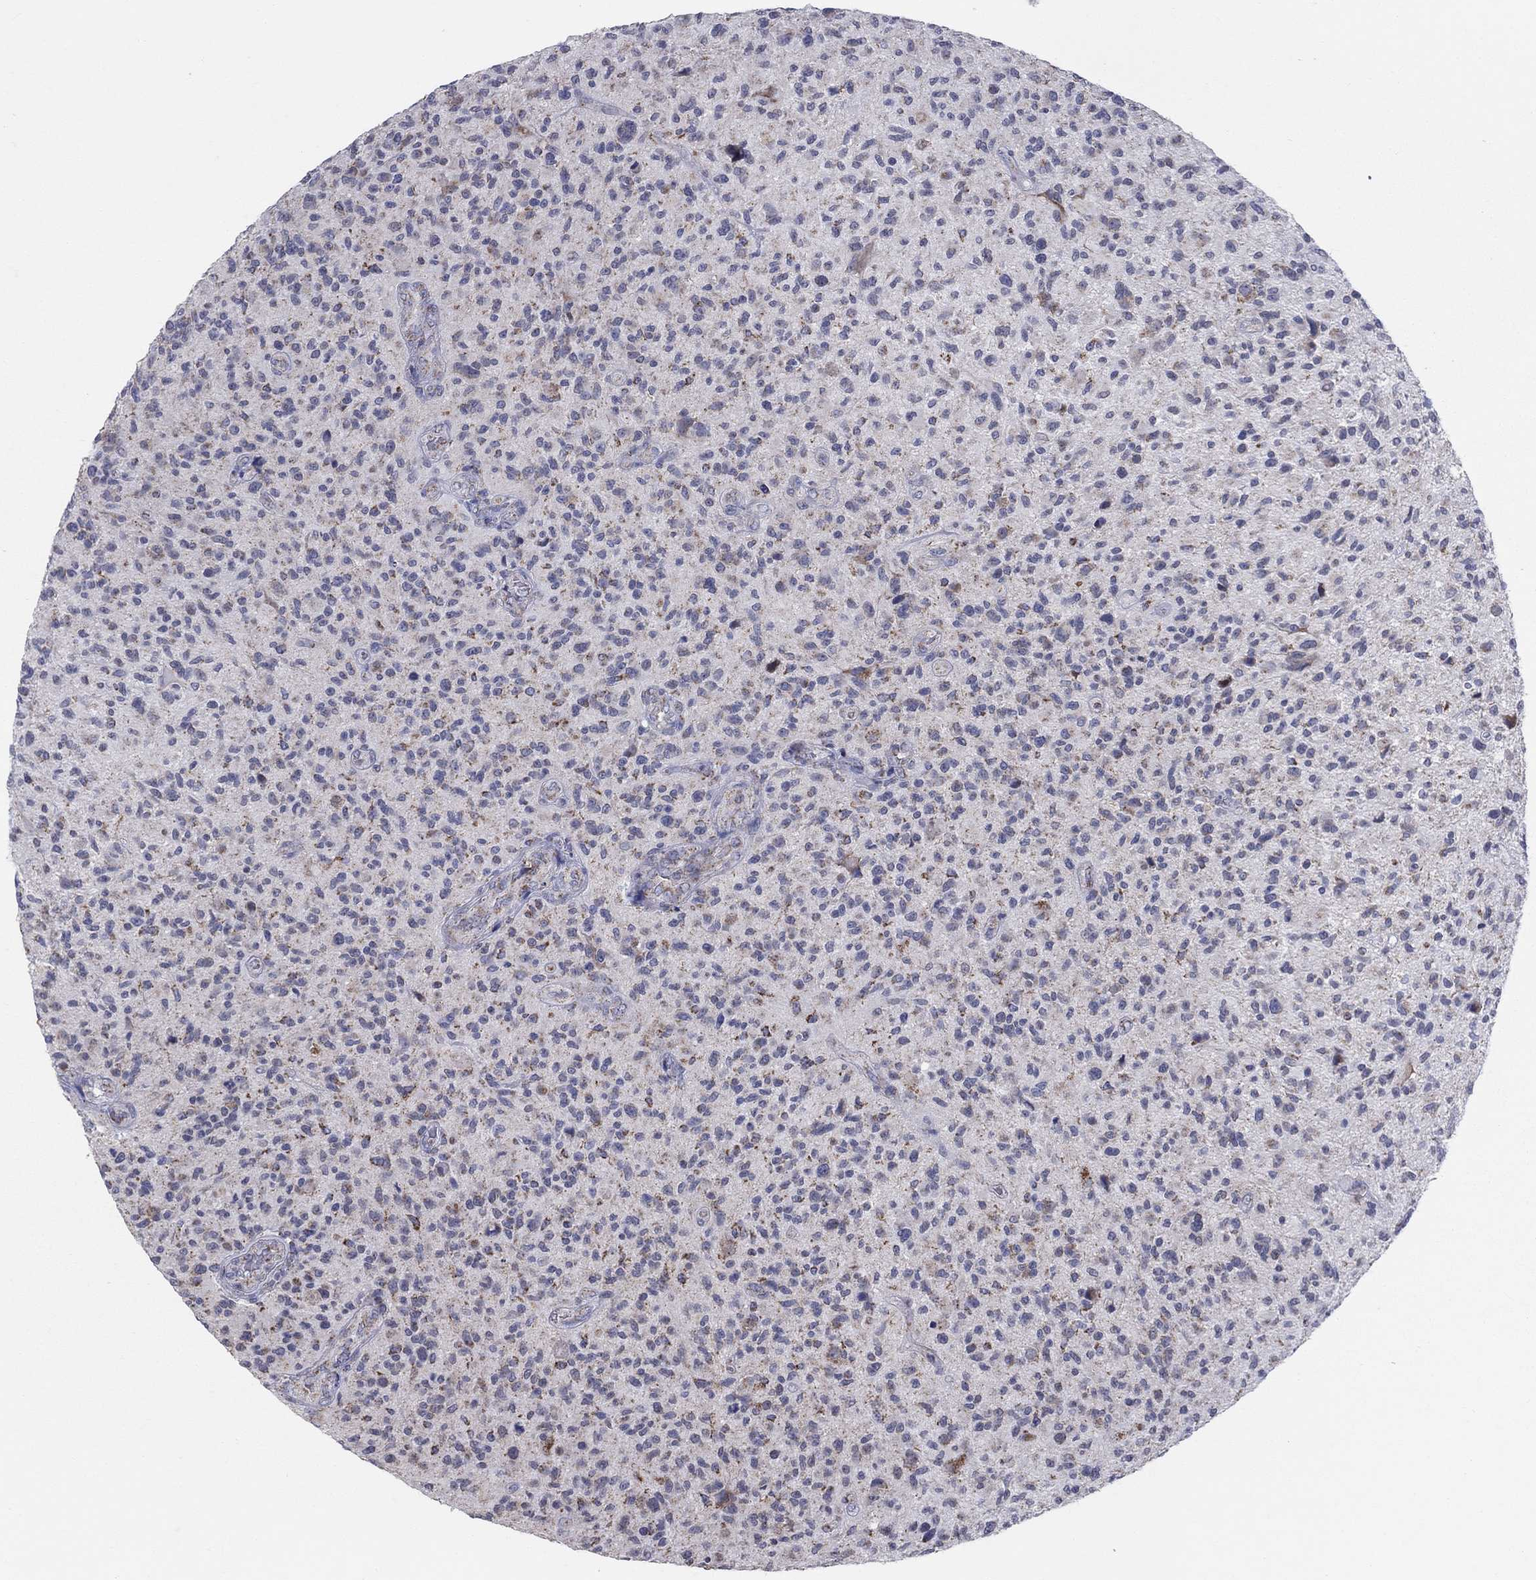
{"staining": {"intensity": "strong", "quantity": "<25%", "location": "cytoplasmic/membranous"}, "tissue": "glioma", "cell_type": "Tumor cells", "image_type": "cancer", "snomed": [{"axis": "morphology", "description": "Glioma, malignant, High grade"}, {"axis": "topography", "description": "Brain"}], "caption": "Glioma tissue shows strong cytoplasmic/membranous staining in about <25% of tumor cells, visualized by immunohistochemistry. Immunohistochemistry (ihc) stains the protein of interest in brown and the nuclei are stained blue.", "gene": "KISS1R", "patient": {"sex": "male", "age": 47}}